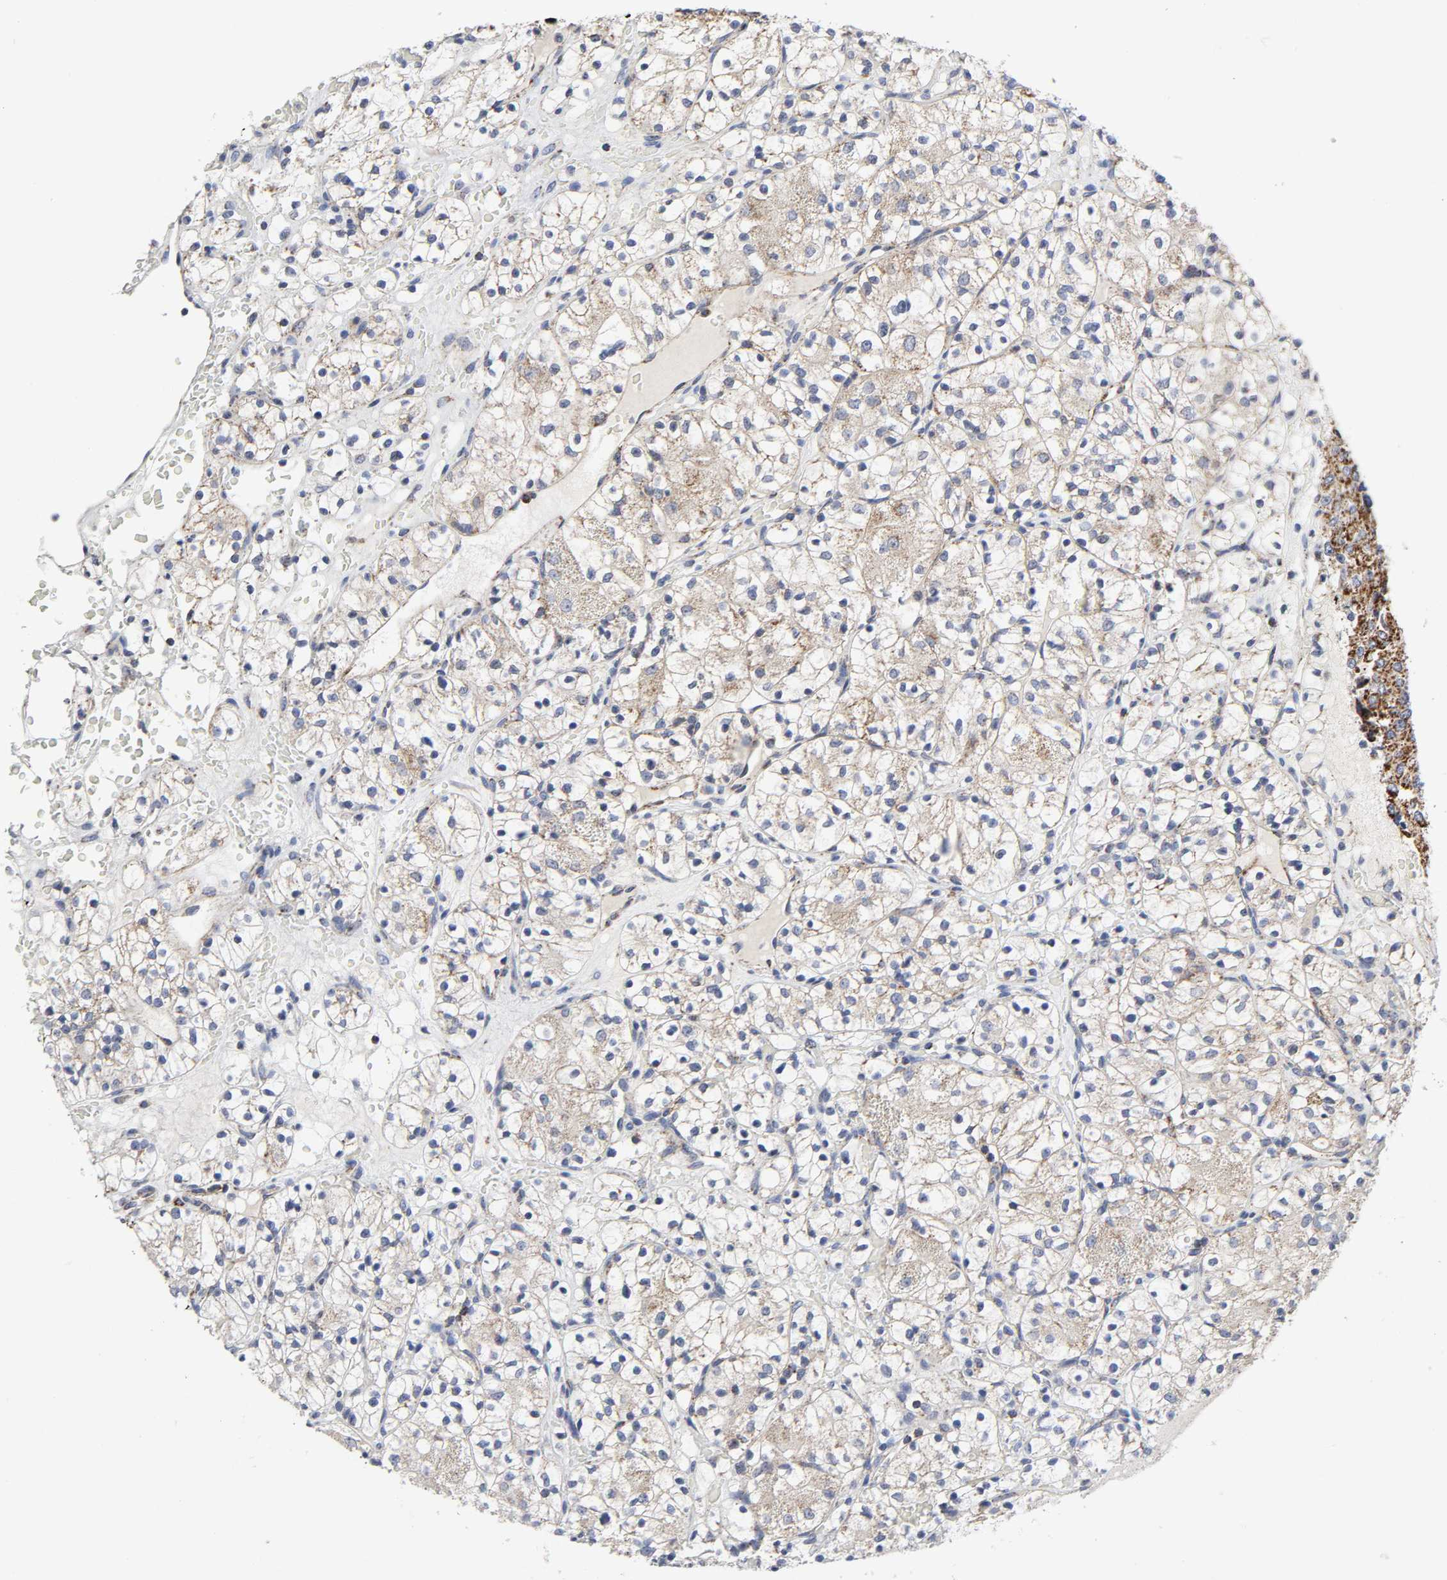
{"staining": {"intensity": "weak", "quantity": "25%-75%", "location": "cytoplasmic/membranous"}, "tissue": "renal cancer", "cell_type": "Tumor cells", "image_type": "cancer", "snomed": [{"axis": "morphology", "description": "Adenocarcinoma, NOS"}, {"axis": "topography", "description": "Kidney"}], "caption": "Protein expression analysis of human renal cancer reveals weak cytoplasmic/membranous positivity in approximately 25%-75% of tumor cells.", "gene": "AOPEP", "patient": {"sex": "female", "age": 60}}